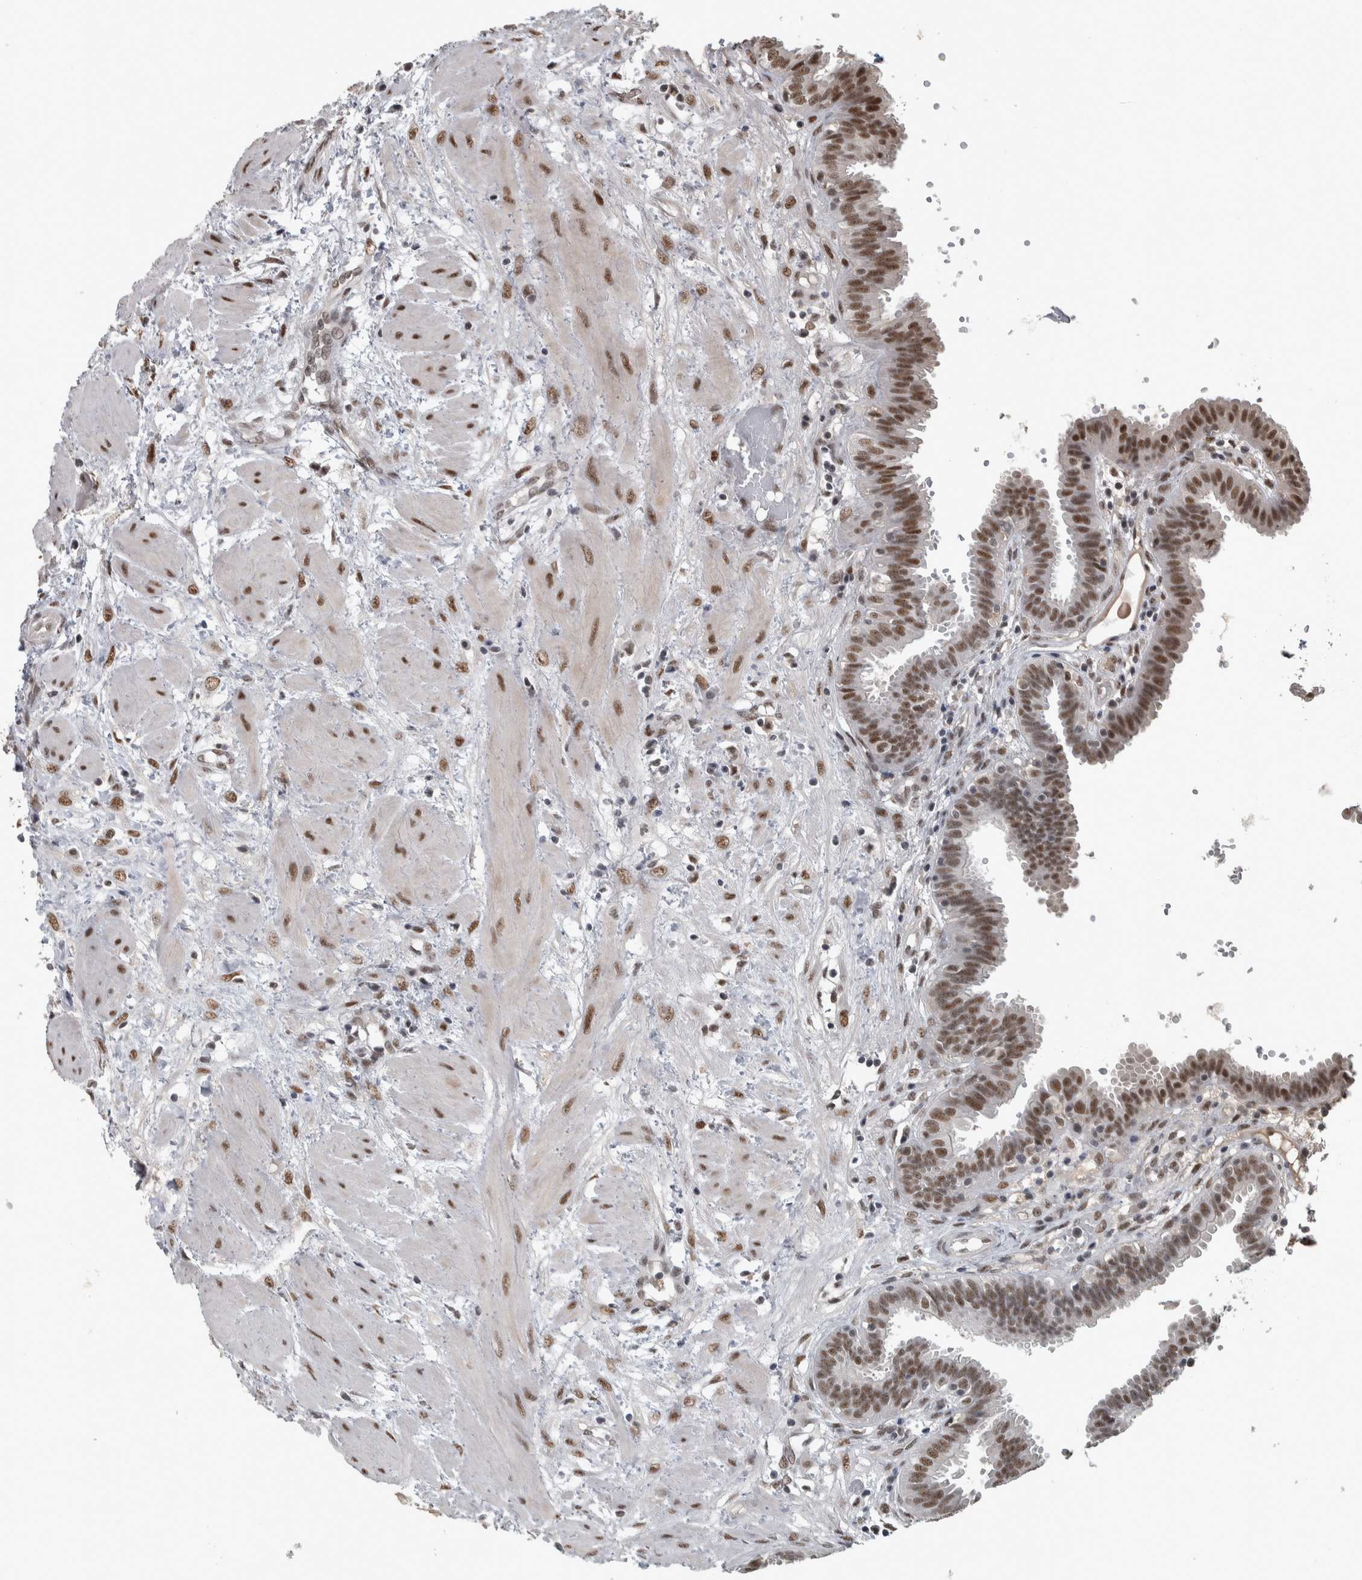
{"staining": {"intensity": "moderate", "quantity": ">75%", "location": "nuclear"}, "tissue": "fallopian tube", "cell_type": "Glandular cells", "image_type": "normal", "snomed": [{"axis": "morphology", "description": "Normal tissue, NOS"}, {"axis": "topography", "description": "Fallopian tube"}, {"axis": "topography", "description": "Placenta"}], "caption": "Protein staining reveals moderate nuclear expression in about >75% of glandular cells in benign fallopian tube. Using DAB (3,3'-diaminobenzidine) (brown) and hematoxylin (blue) stains, captured at high magnification using brightfield microscopy.", "gene": "DDX42", "patient": {"sex": "female", "age": 32}}